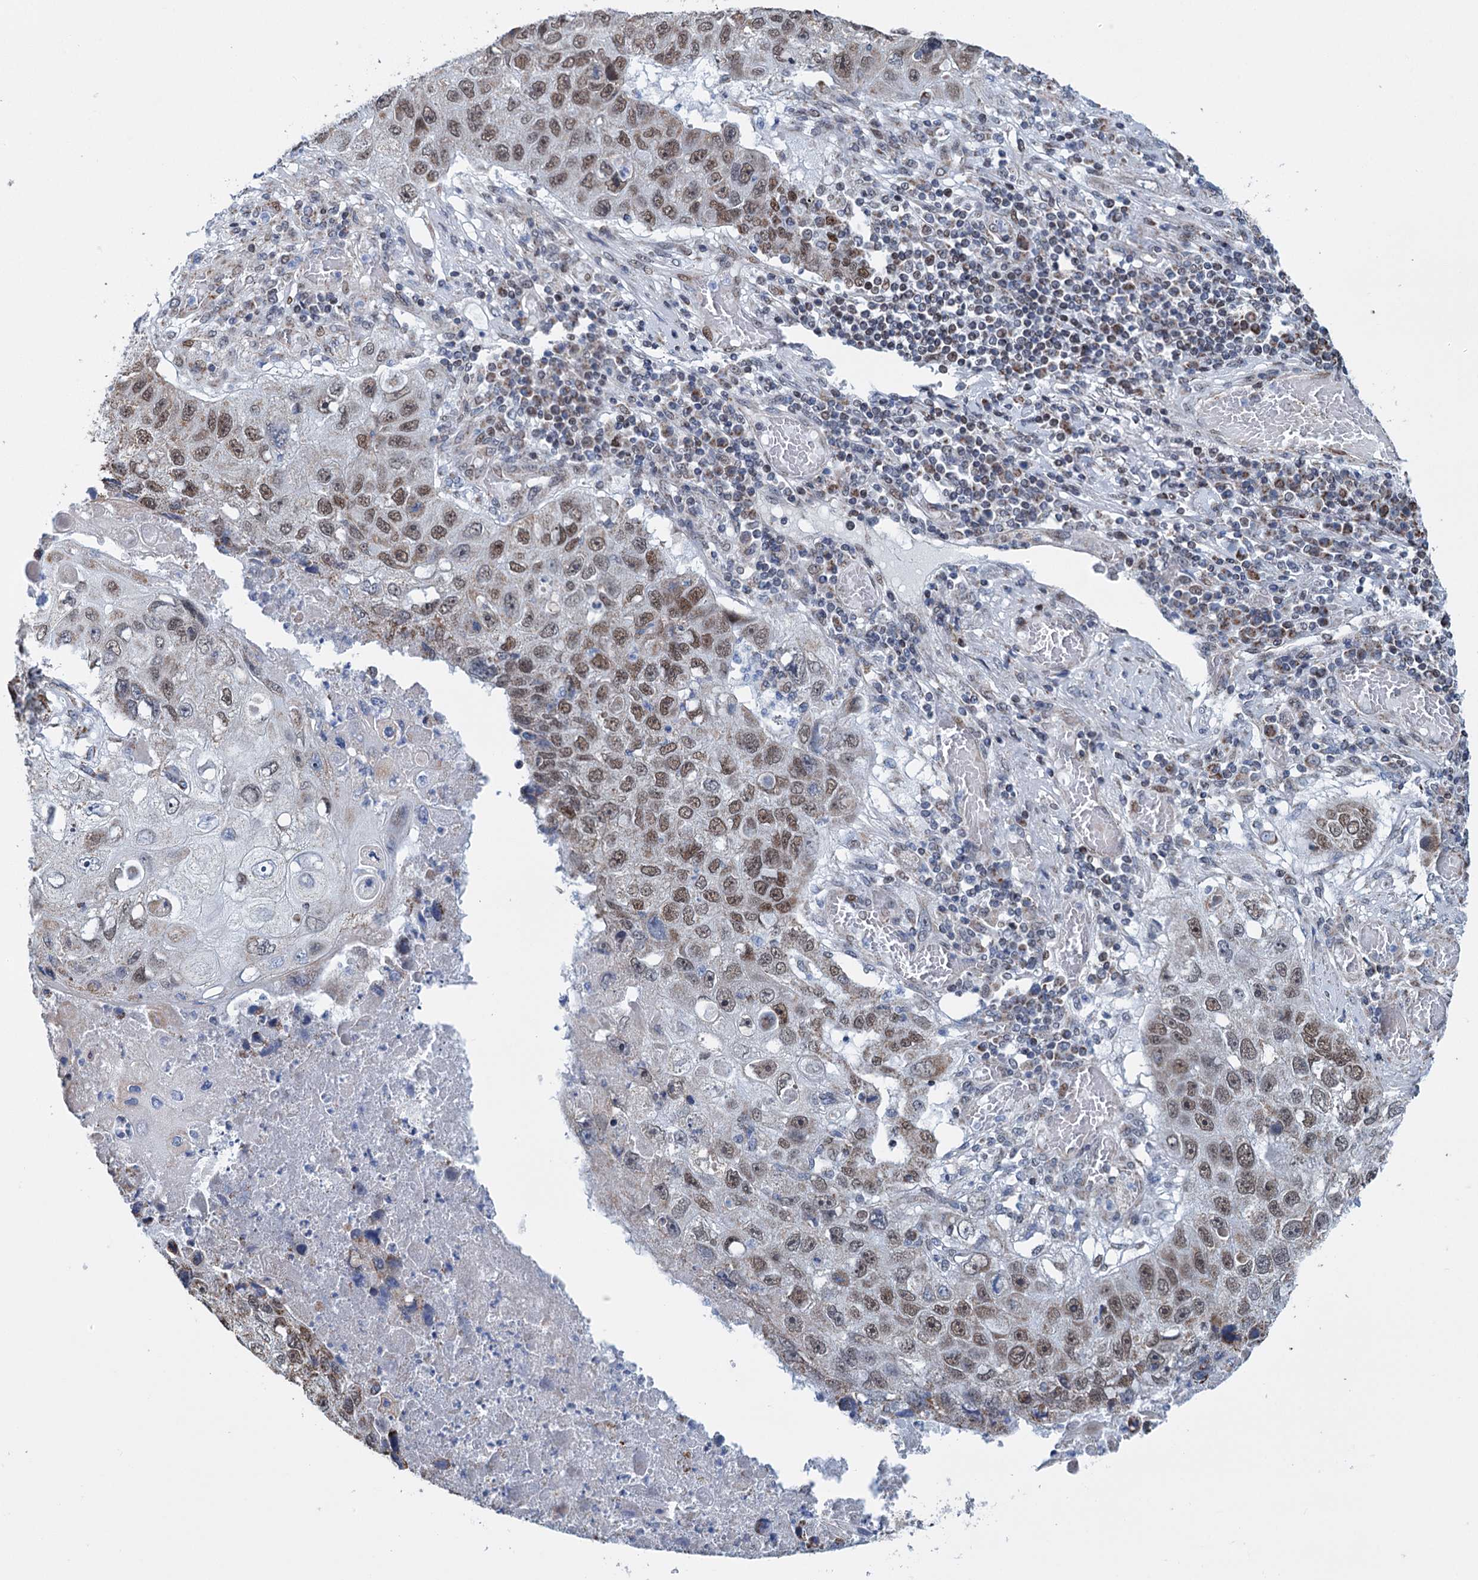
{"staining": {"intensity": "moderate", "quantity": ">75%", "location": "nuclear"}, "tissue": "lung cancer", "cell_type": "Tumor cells", "image_type": "cancer", "snomed": [{"axis": "morphology", "description": "Squamous cell carcinoma, NOS"}, {"axis": "topography", "description": "Lung"}], "caption": "A brown stain labels moderate nuclear staining of a protein in human lung cancer (squamous cell carcinoma) tumor cells.", "gene": "MORN3", "patient": {"sex": "male", "age": 61}}